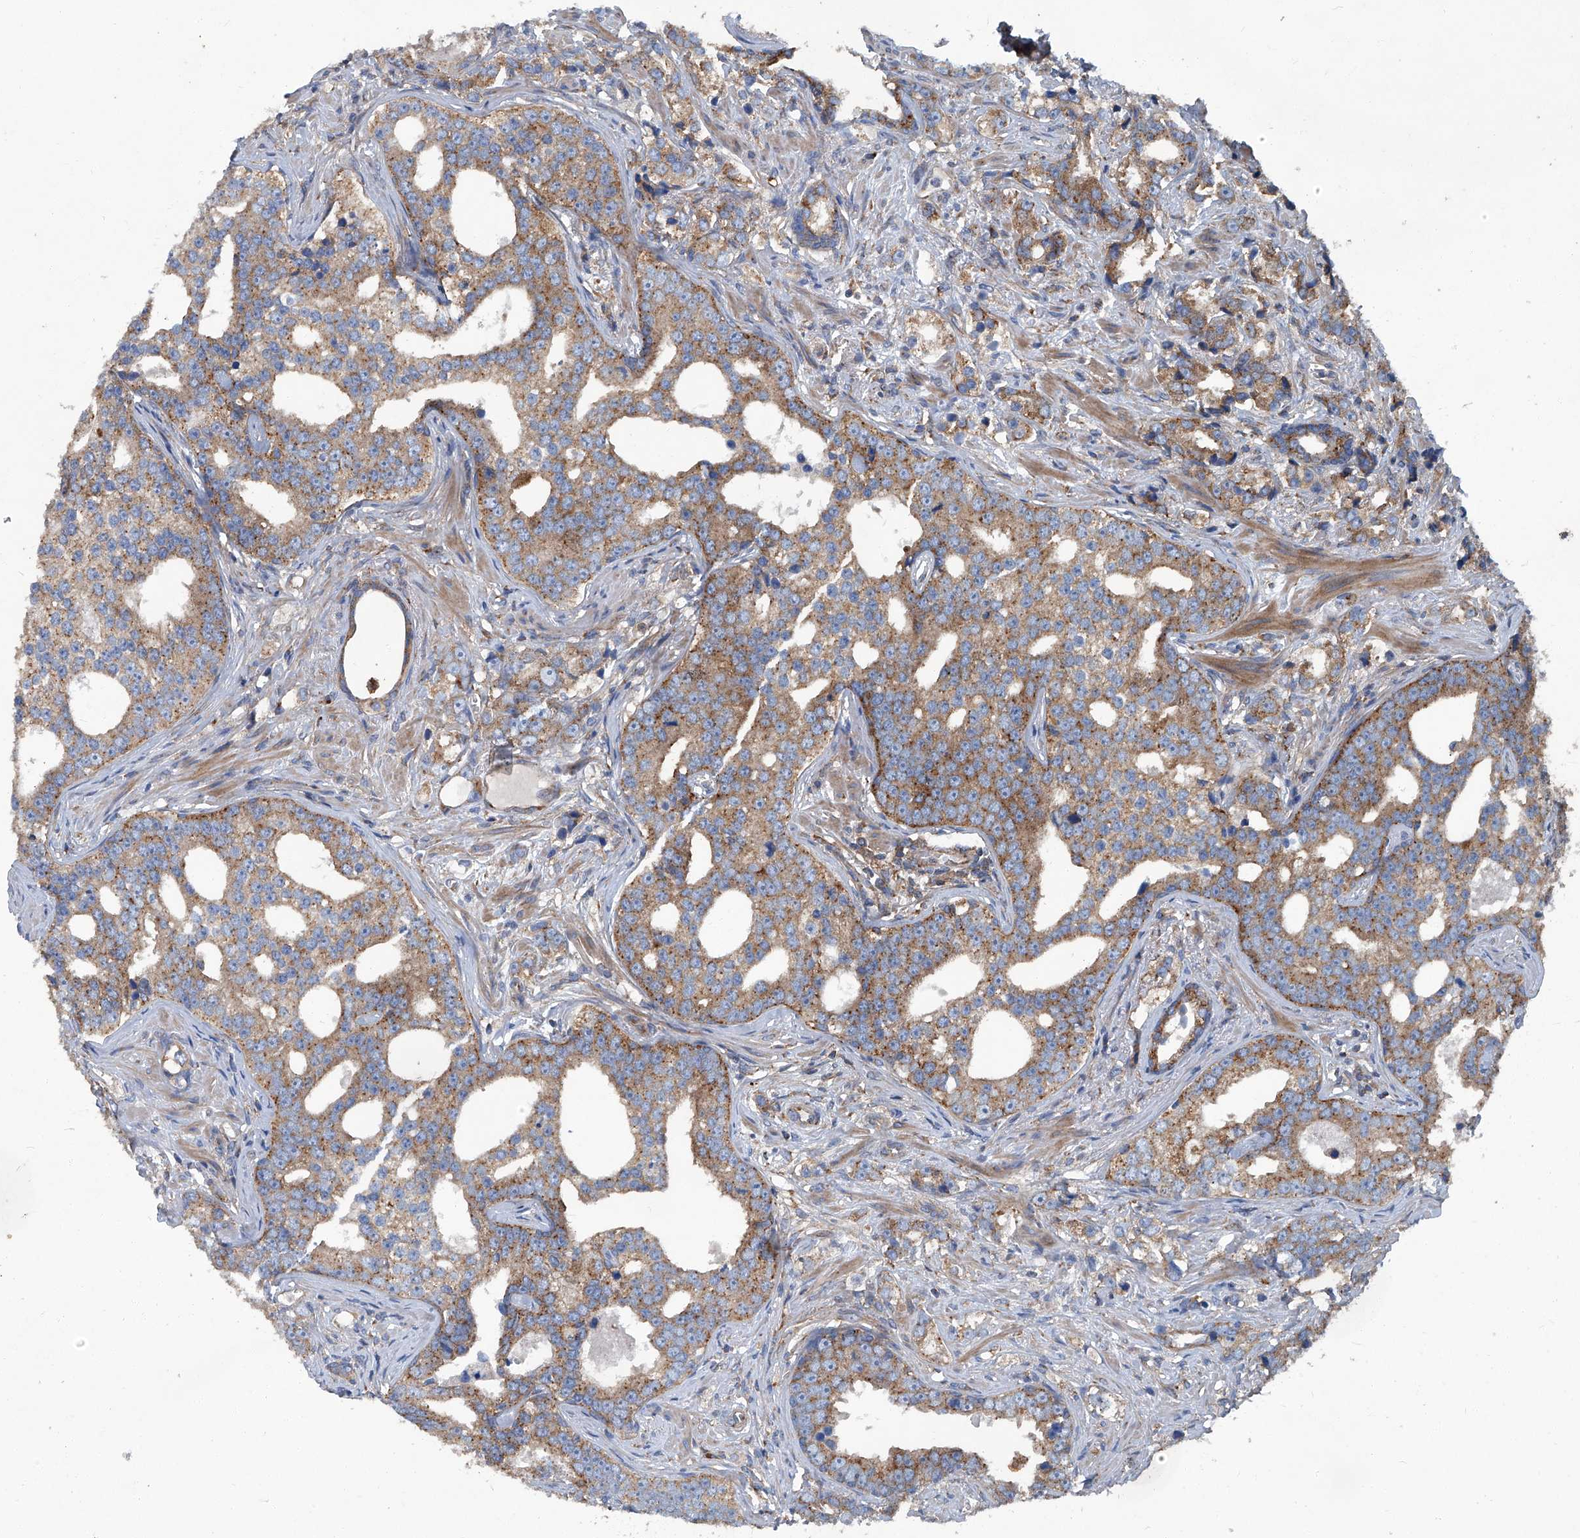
{"staining": {"intensity": "moderate", "quantity": ">75%", "location": "cytoplasmic/membranous"}, "tissue": "prostate cancer", "cell_type": "Tumor cells", "image_type": "cancer", "snomed": [{"axis": "morphology", "description": "Adenocarcinoma, High grade"}, {"axis": "topography", "description": "Prostate"}], "caption": "Prostate cancer stained for a protein (brown) displays moderate cytoplasmic/membranous positive expression in about >75% of tumor cells.", "gene": "PIGH", "patient": {"sex": "male", "age": 62}}